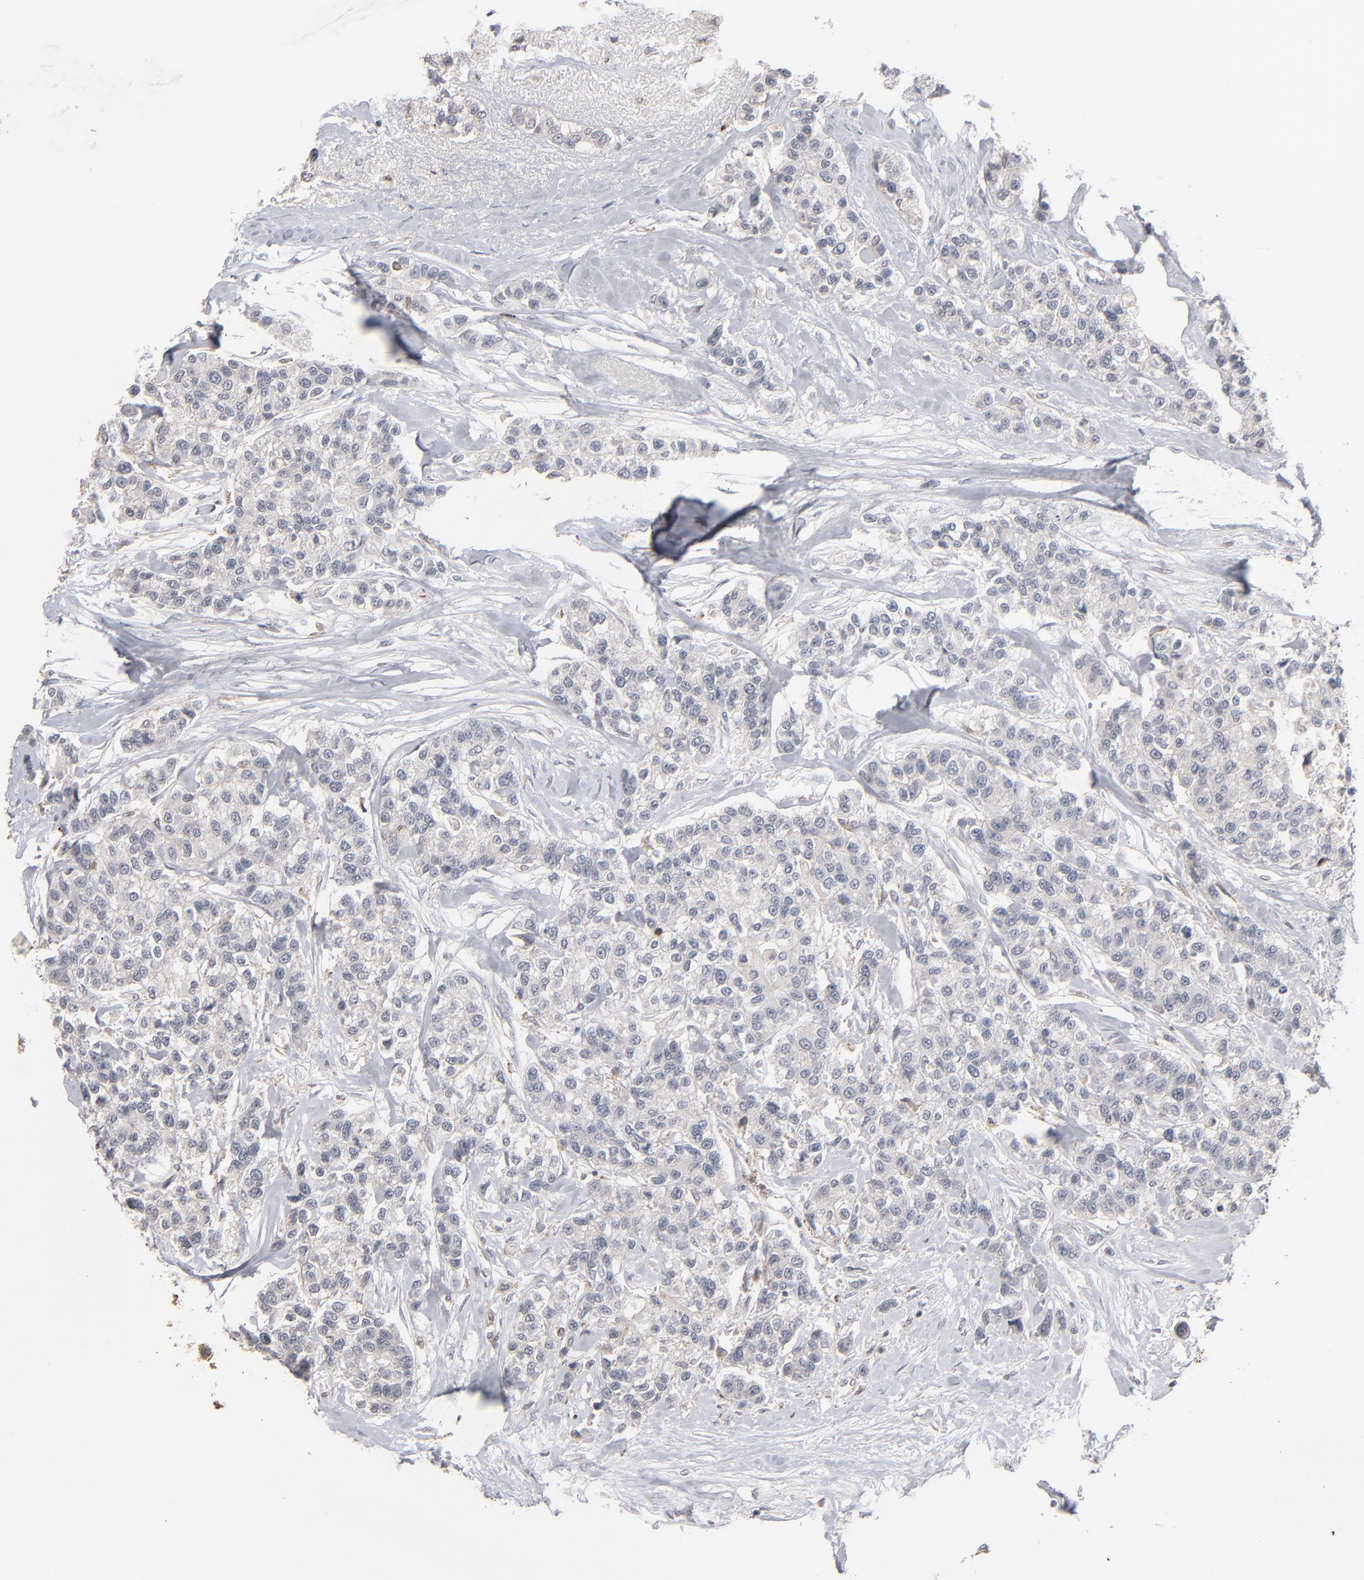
{"staining": {"intensity": "negative", "quantity": "none", "location": "none"}, "tissue": "breast cancer", "cell_type": "Tumor cells", "image_type": "cancer", "snomed": [{"axis": "morphology", "description": "Duct carcinoma"}, {"axis": "topography", "description": "Breast"}], "caption": "Tumor cells show no significant positivity in invasive ductal carcinoma (breast).", "gene": "STAT4", "patient": {"sex": "female", "age": 51}}